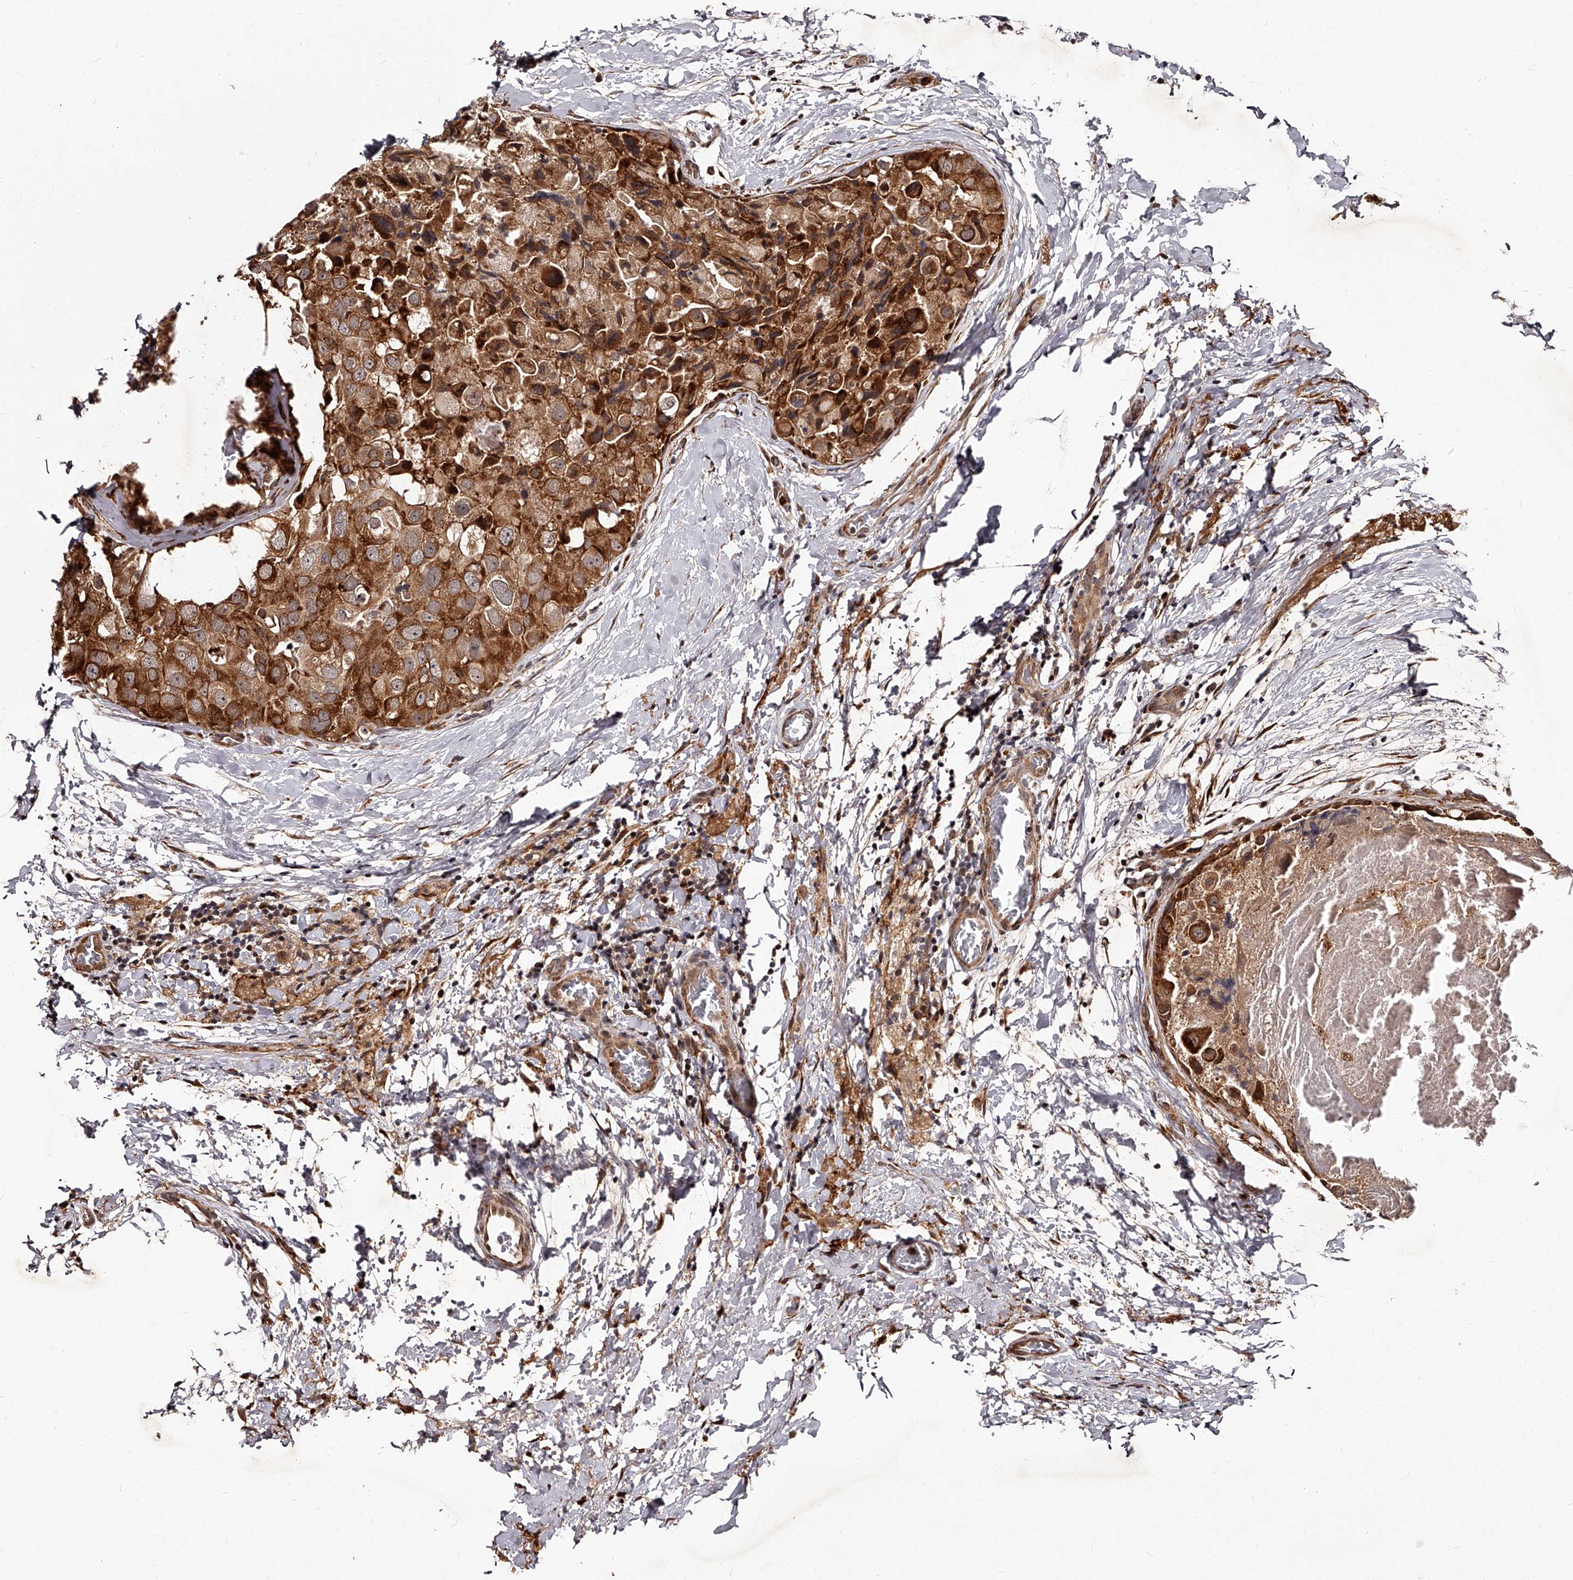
{"staining": {"intensity": "strong", "quantity": ">75%", "location": "cytoplasmic/membranous"}, "tissue": "breast cancer", "cell_type": "Tumor cells", "image_type": "cancer", "snomed": [{"axis": "morphology", "description": "Duct carcinoma"}, {"axis": "topography", "description": "Breast"}], "caption": "About >75% of tumor cells in infiltrating ductal carcinoma (breast) display strong cytoplasmic/membranous protein expression as visualized by brown immunohistochemical staining.", "gene": "RSC1A1", "patient": {"sex": "female", "age": 62}}